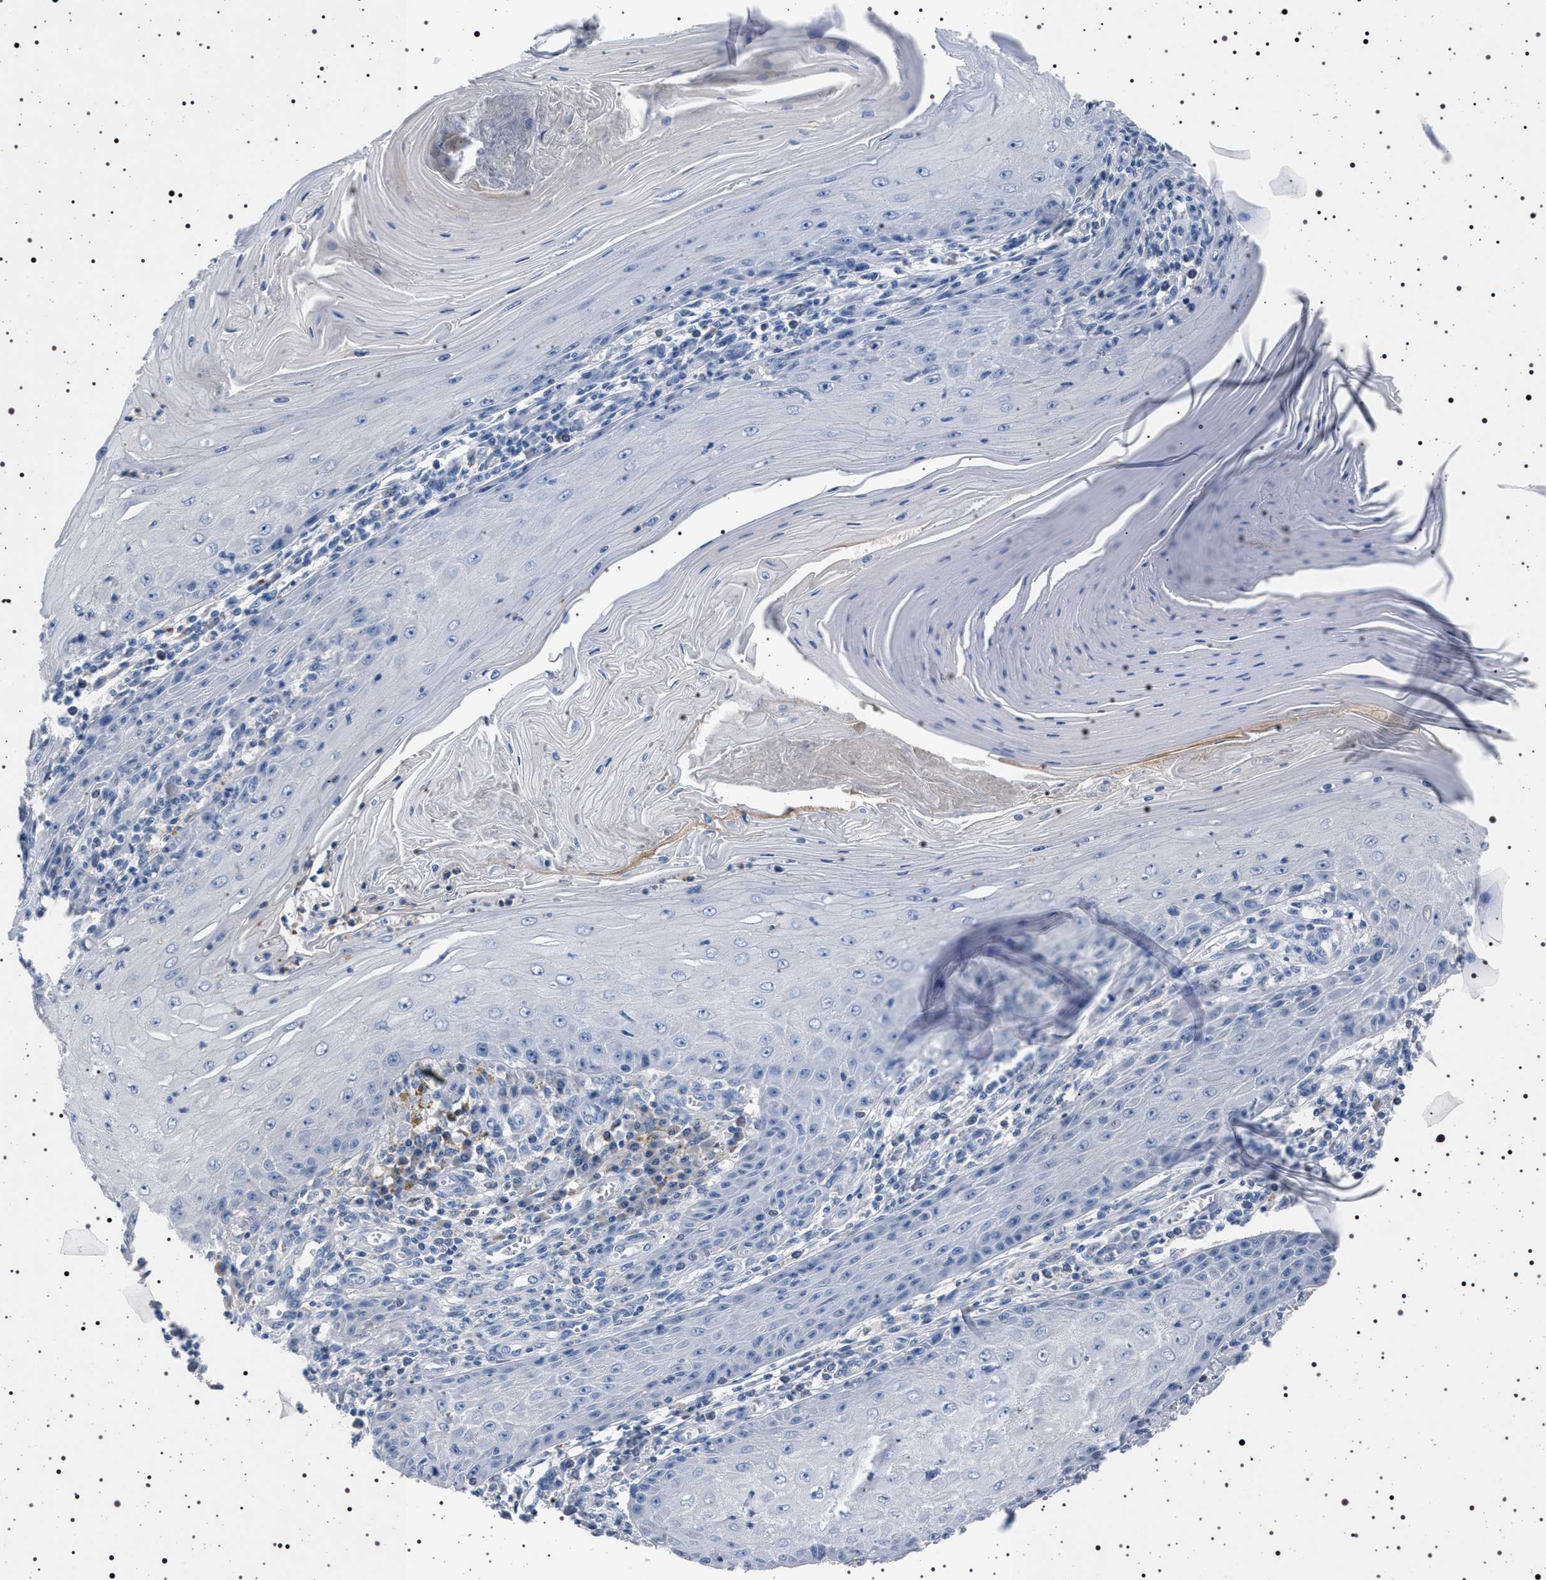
{"staining": {"intensity": "negative", "quantity": "none", "location": "none"}, "tissue": "skin cancer", "cell_type": "Tumor cells", "image_type": "cancer", "snomed": [{"axis": "morphology", "description": "Squamous cell carcinoma, NOS"}, {"axis": "topography", "description": "Skin"}], "caption": "A histopathology image of squamous cell carcinoma (skin) stained for a protein exhibits no brown staining in tumor cells.", "gene": "NAT9", "patient": {"sex": "female", "age": 73}}